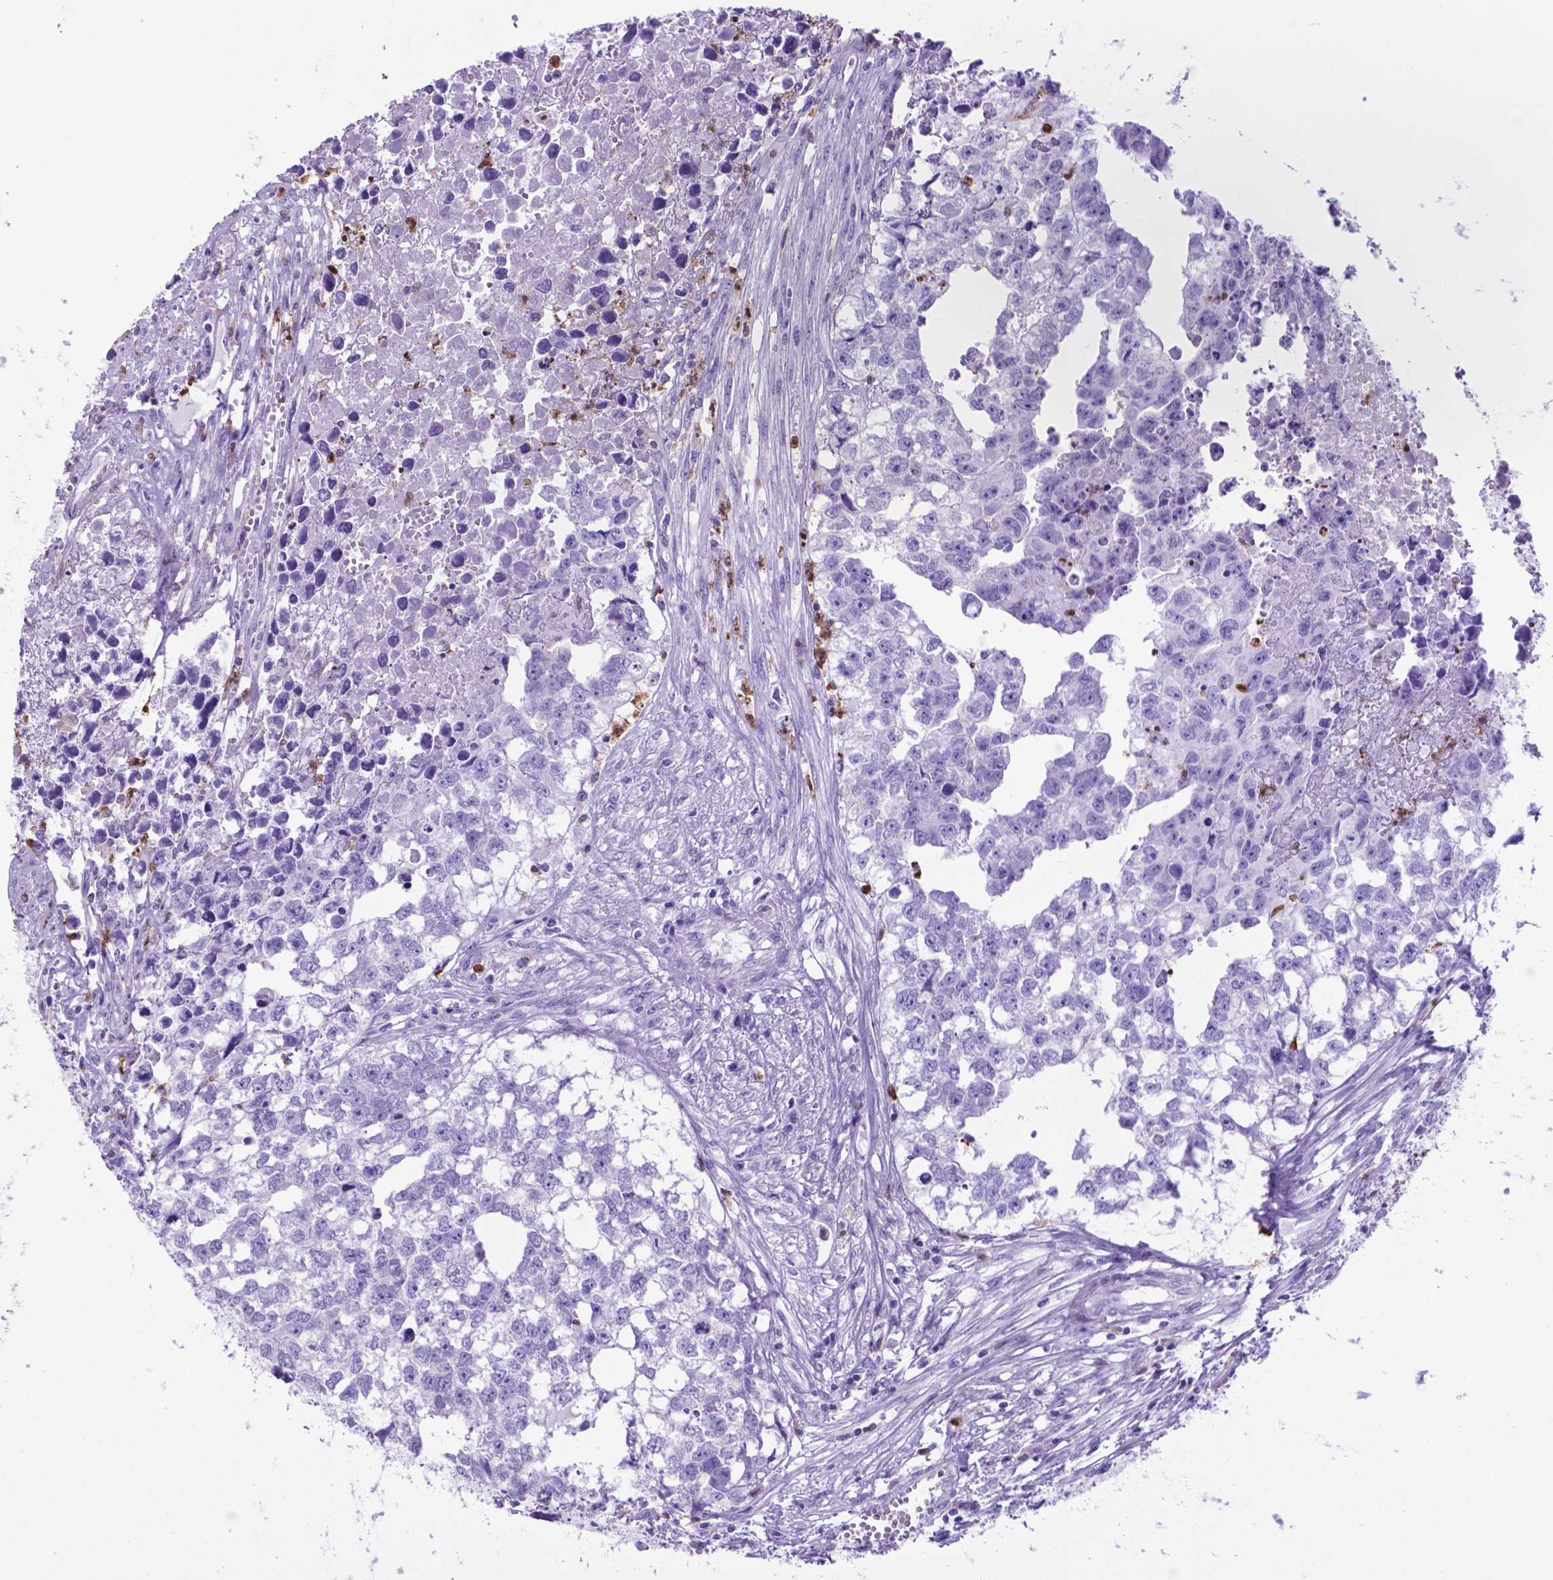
{"staining": {"intensity": "negative", "quantity": "none", "location": "none"}, "tissue": "testis cancer", "cell_type": "Tumor cells", "image_type": "cancer", "snomed": [{"axis": "morphology", "description": "Carcinoma, Embryonal, NOS"}, {"axis": "morphology", "description": "Teratoma, malignant, NOS"}, {"axis": "topography", "description": "Testis"}], "caption": "Micrograph shows no significant protein expression in tumor cells of testis embryonal carcinoma.", "gene": "LZTR1", "patient": {"sex": "male", "age": 44}}